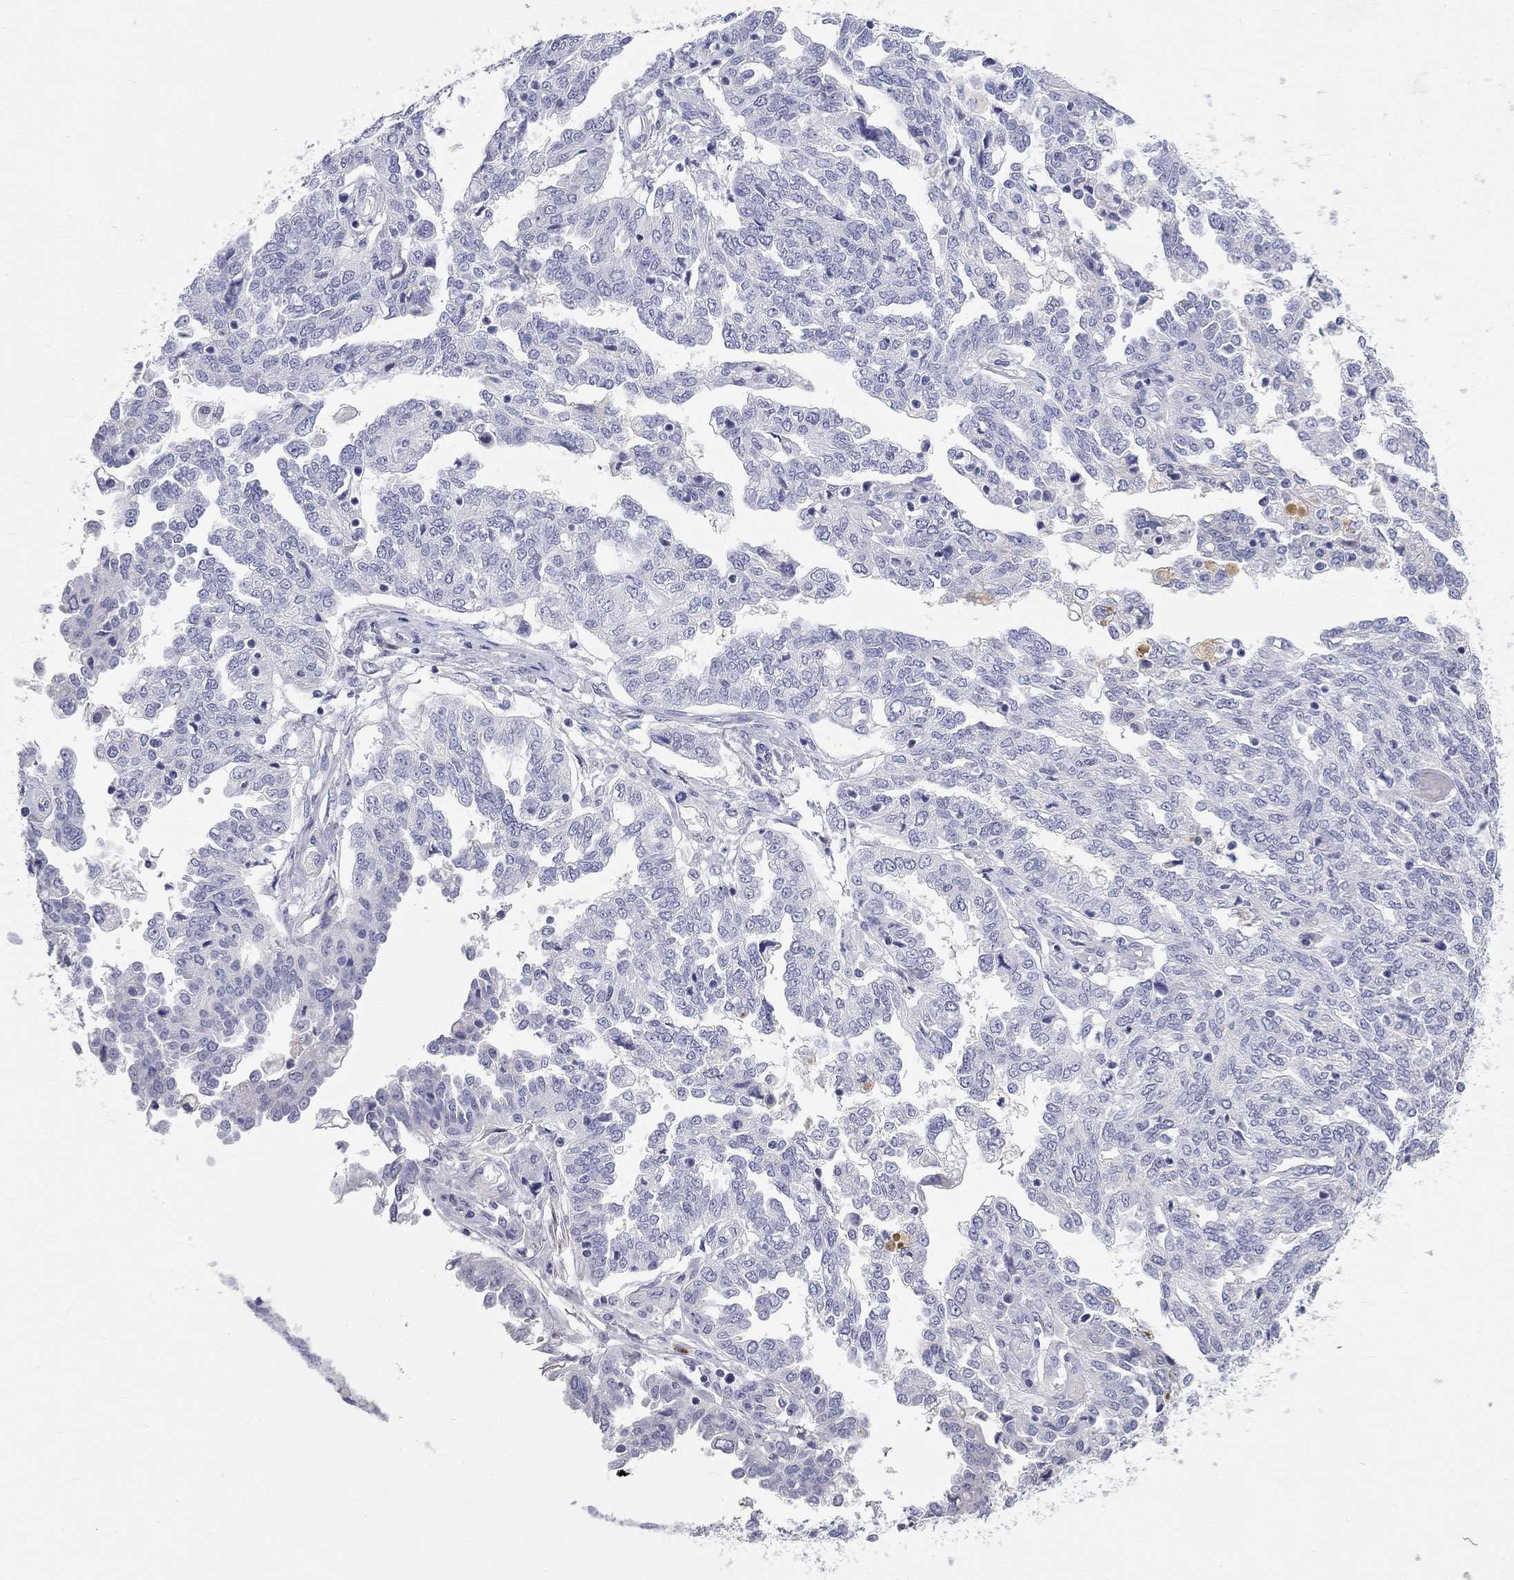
{"staining": {"intensity": "negative", "quantity": "none", "location": "none"}, "tissue": "ovarian cancer", "cell_type": "Tumor cells", "image_type": "cancer", "snomed": [{"axis": "morphology", "description": "Cystadenocarcinoma, serous, NOS"}, {"axis": "topography", "description": "Ovary"}], "caption": "Histopathology image shows no significant protein expression in tumor cells of ovarian cancer.", "gene": "PHOX2B", "patient": {"sex": "female", "age": 67}}